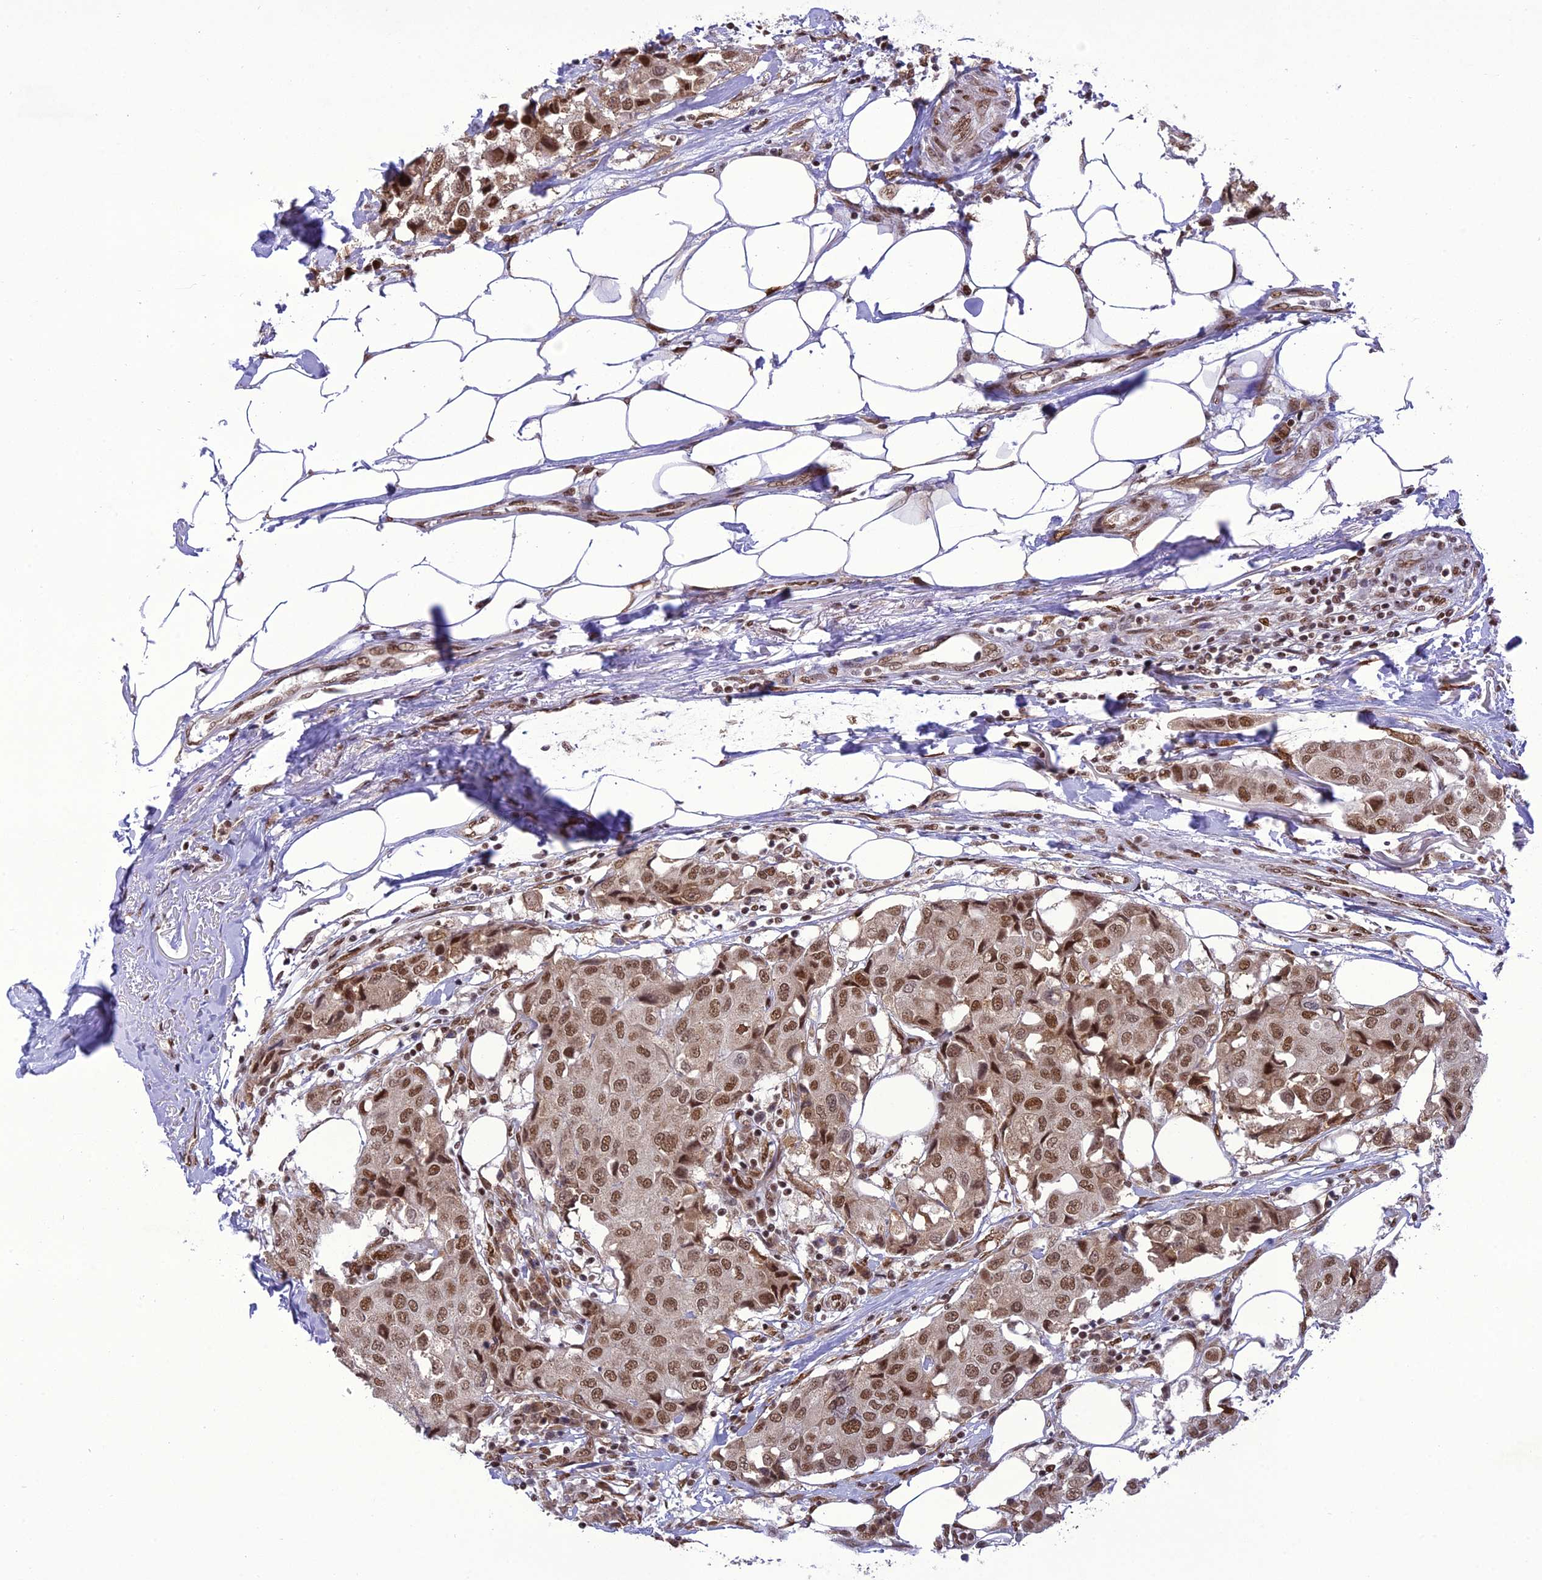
{"staining": {"intensity": "moderate", "quantity": ">75%", "location": "nuclear"}, "tissue": "breast cancer", "cell_type": "Tumor cells", "image_type": "cancer", "snomed": [{"axis": "morphology", "description": "Duct carcinoma"}, {"axis": "topography", "description": "Breast"}], "caption": "Immunohistochemical staining of breast cancer (intraductal carcinoma) exhibits medium levels of moderate nuclear protein staining in about >75% of tumor cells.", "gene": "DDX1", "patient": {"sex": "female", "age": 80}}